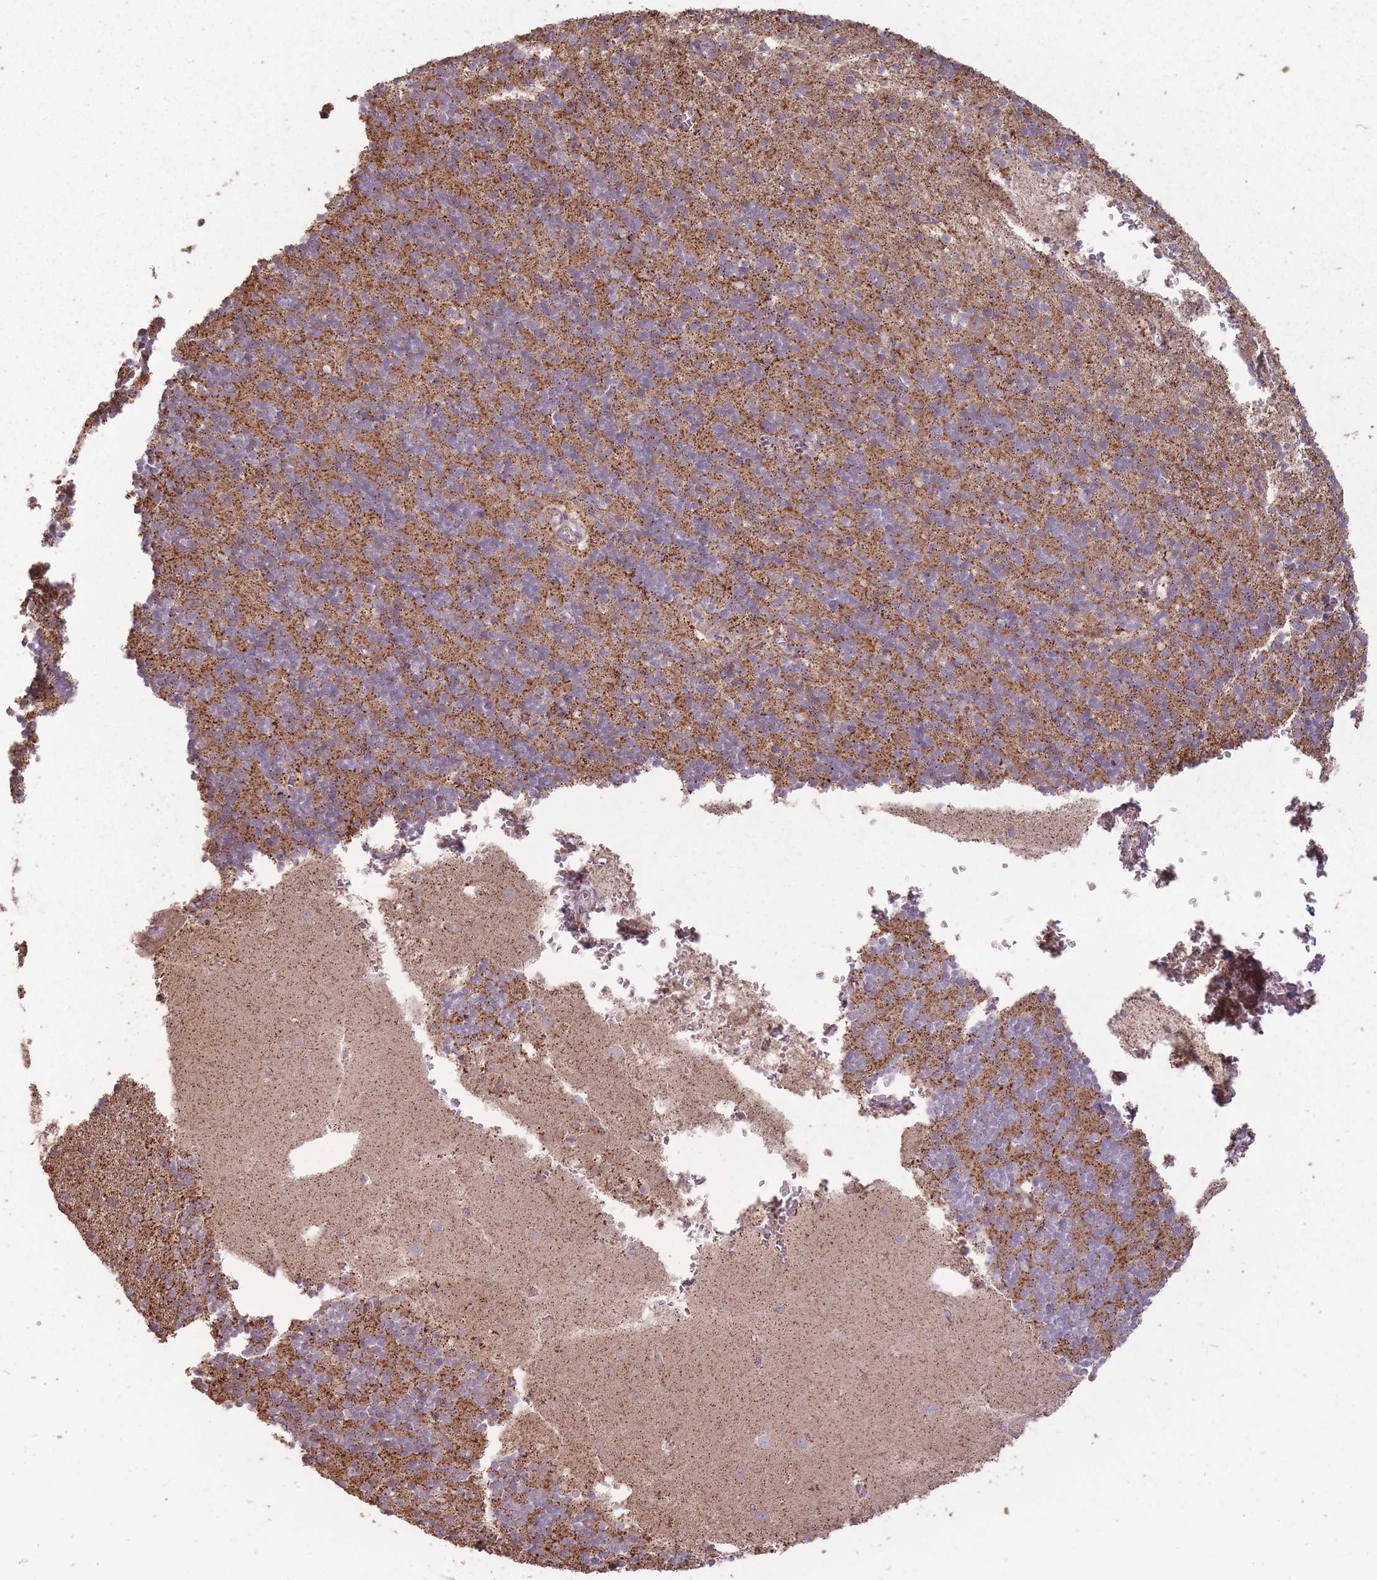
{"staining": {"intensity": "strong", "quantity": "25%-75%", "location": "cytoplasmic/membranous"}, "tissue": "cerebellum", "cell_type": "Cells in granular layer", "image_type": "normal", "snomed": [{"axis": "morphology", "description": "Normal tissue, NOS"}, {"axis": "topography", "description": "Cerebellum"}], "caption": "Immunohistochemical staining of benign human cerebellum demonstrates strong cytoplasmic/membranous protein expression in approximately 25%-75% of cells in granular layer.", "gene": "CNOT8", "patient": {"sex": "male", "age": 54}}